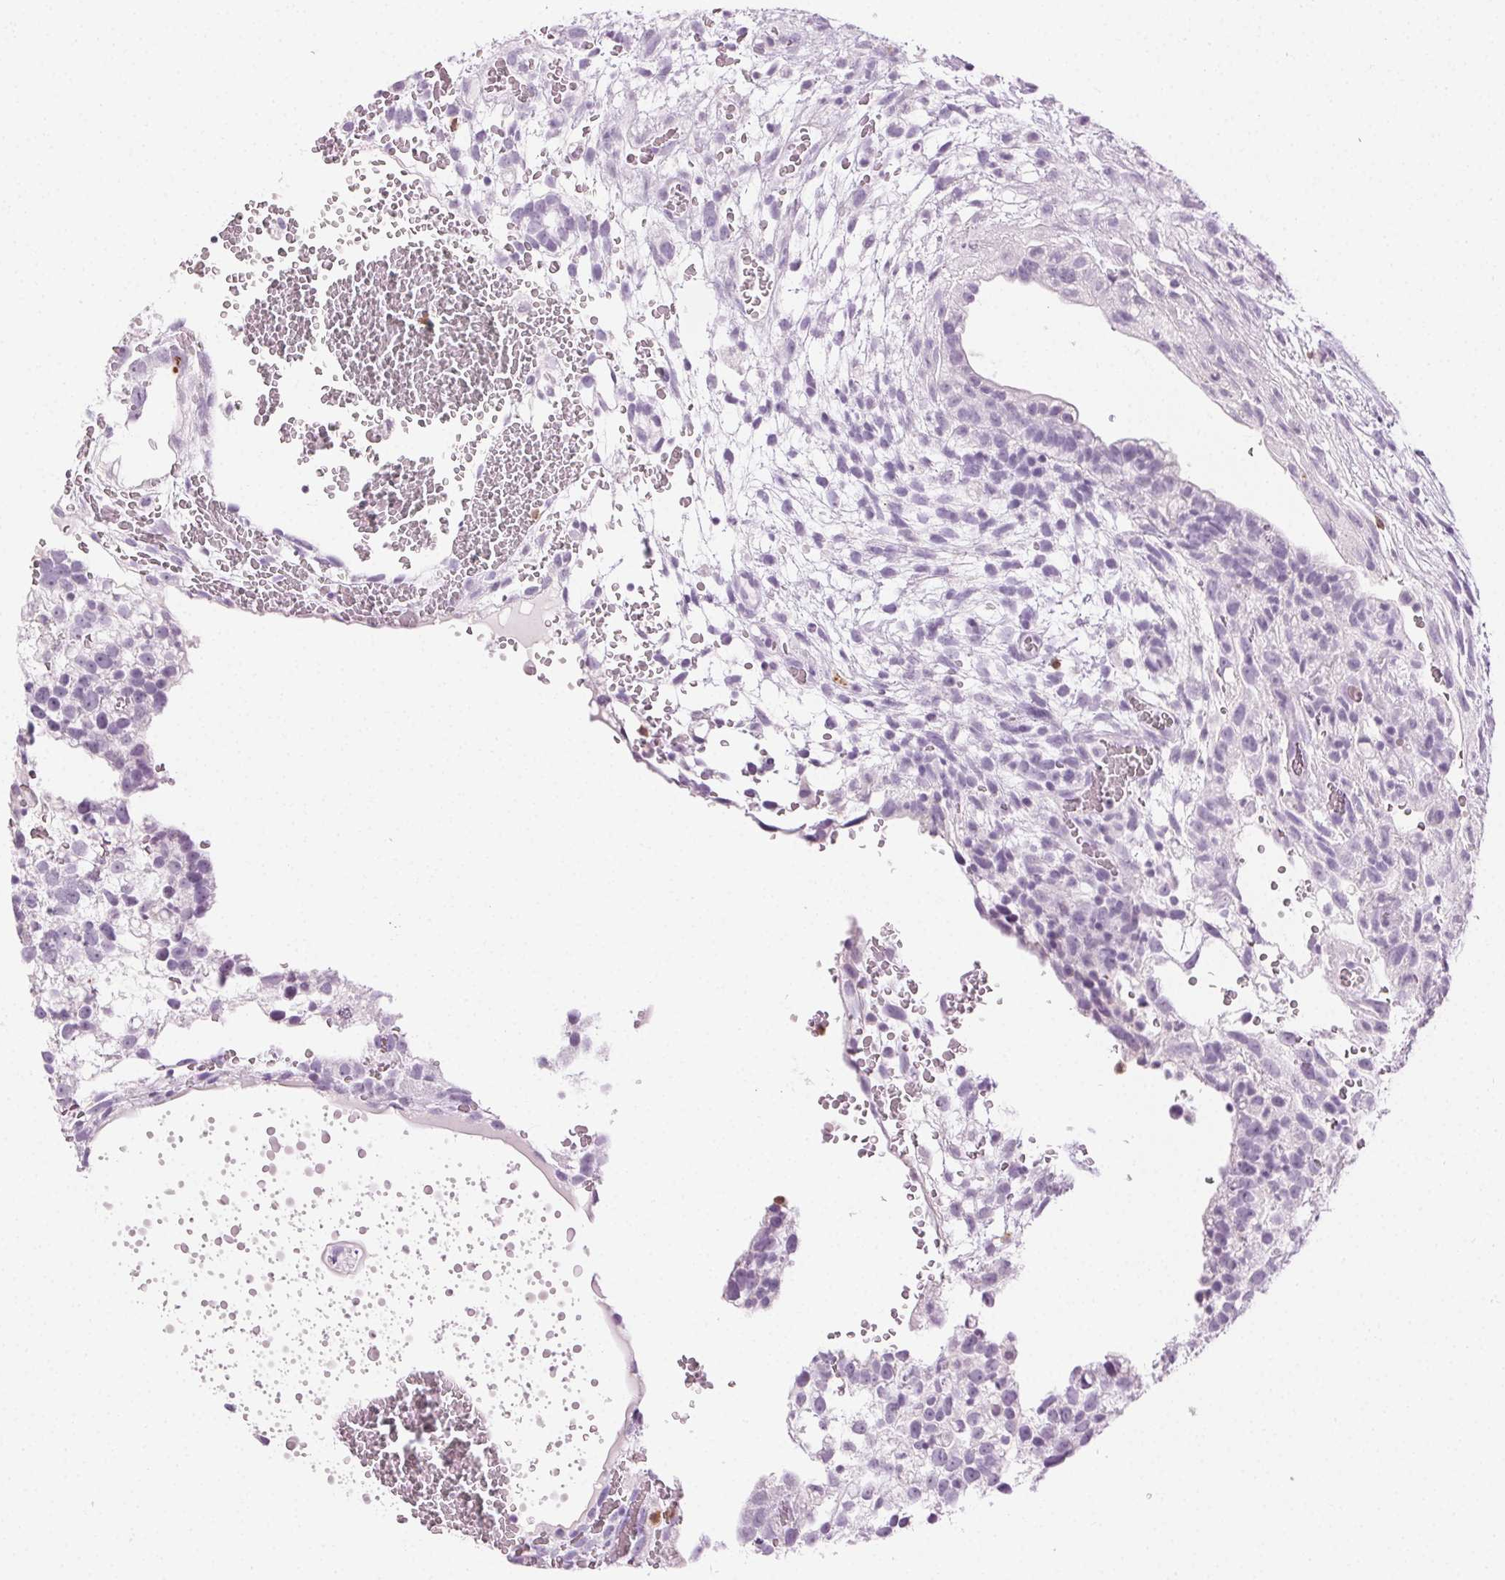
{"staining": {"intensity": "negative", "quantity": "none", "location": "none"}, "tissue": "testis cancer", "cell_type": "Tumor cells", "image_type": "cancer", "snomed": [{"axis": "morphology", "description": "Normal tissue, NOS"}, {"axis": "morphology", "description": "Carcinoma, Embryonal, NOS"}, {"axis": "topography", "description": "Testis"}], "caption": "A high-resolution image shows immunohistochemistry staining of testis cancer, which reveals no significant staining in tumor cells. The staining was performed using DAB (3,3'-diaminobenzidine) to visualize the protein expression in brown, while the nuclei were stained in blue with hematoxylin (Magnification: 20x).", "gene": "MPO", "patient": {"sex": "male", "age": 32}}